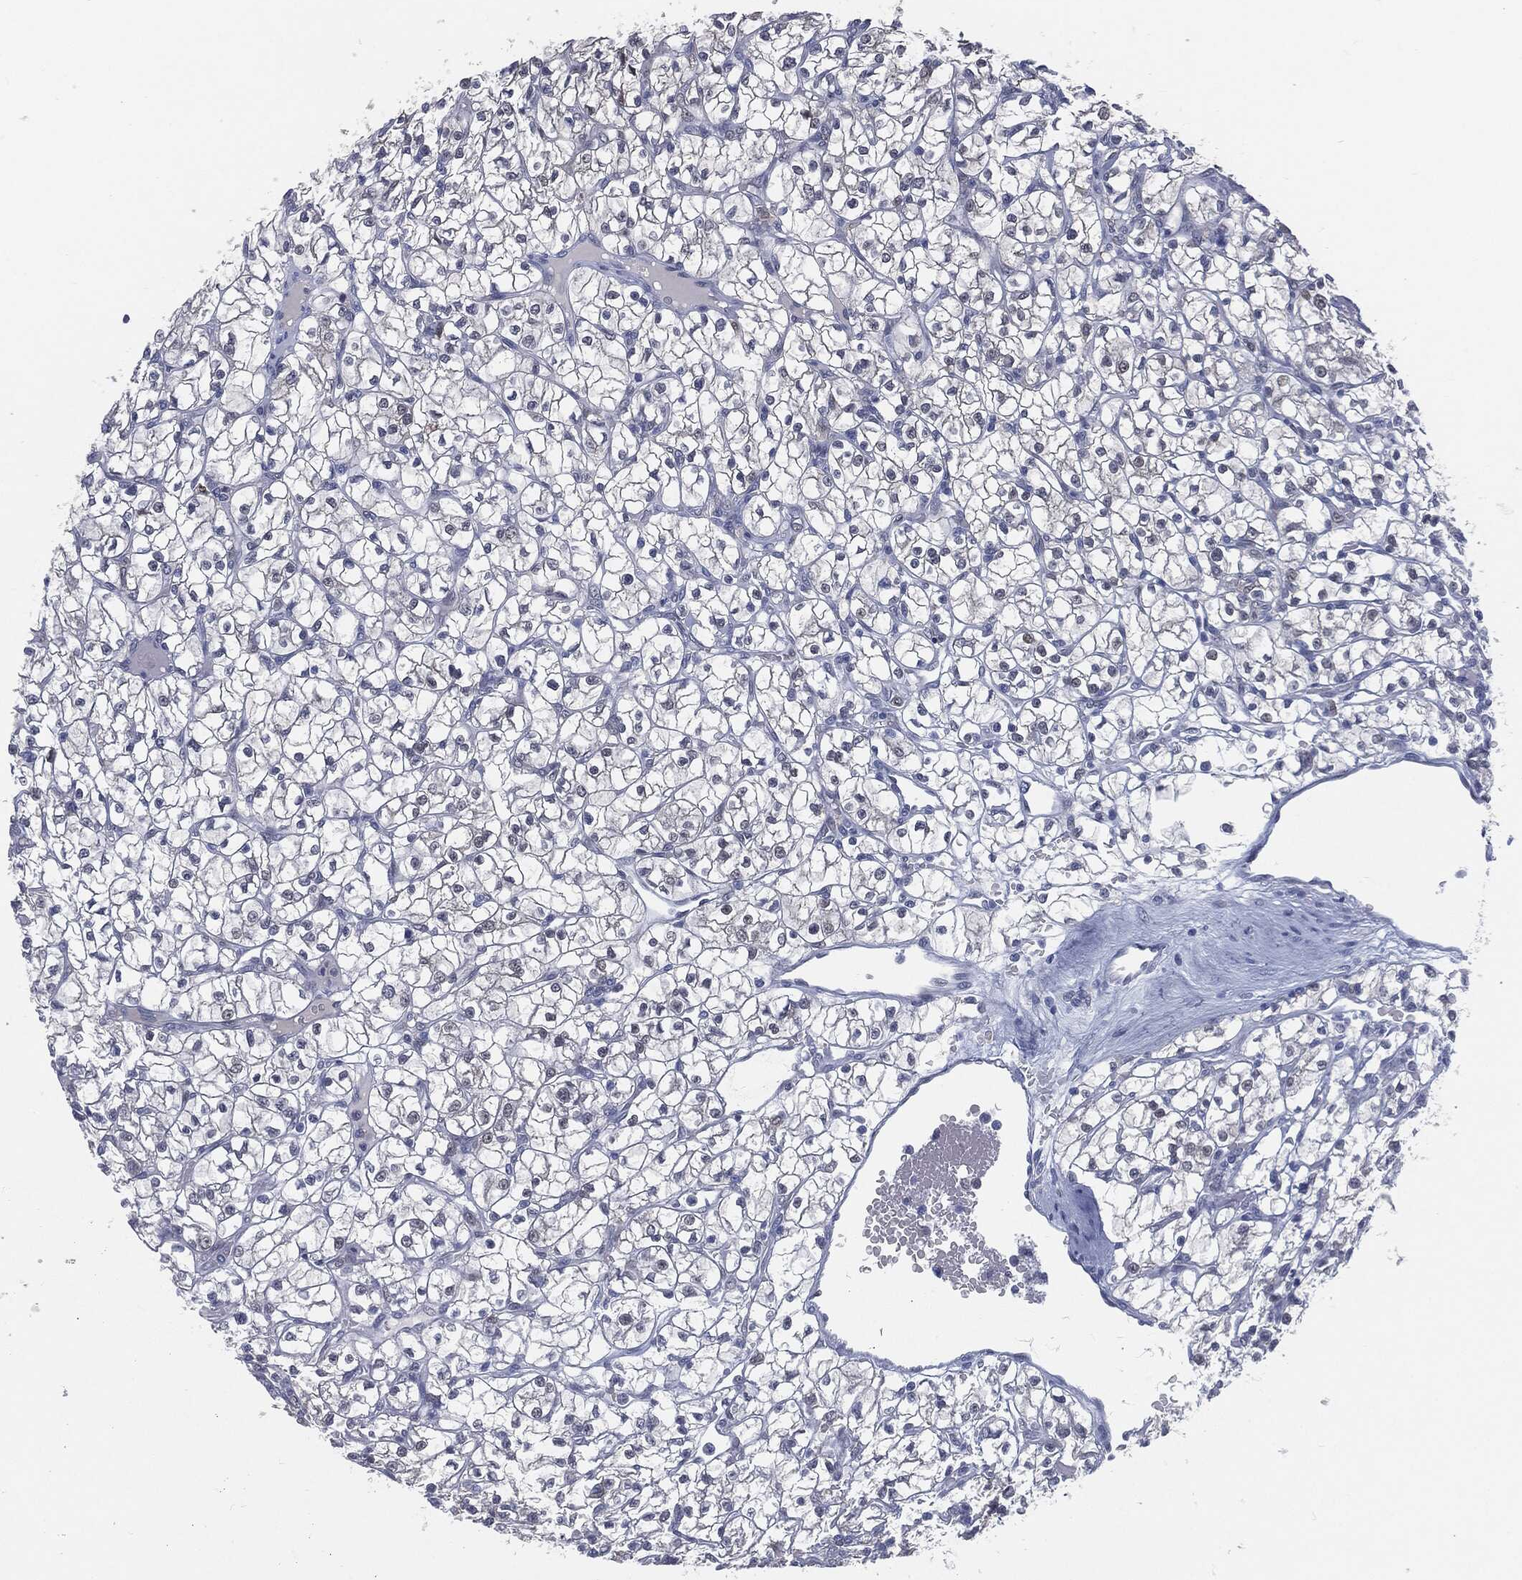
{"staining": {"intensity": "negative", "quantity": "none", "location": "none"}, "tissue": "renal cancer", "cell_type": "Tumor cells", "image_type": "cancer", "snomed": [{"axis": "morphology", "description": "Adenocarcinoma, NOS"}, {"axis": "topography", "description": "Kidney"}], "caption": "The immunohistochemistry photomicrograph has no significant expression in tumor cells of adenocarcinoma (renal) tissue.", "gene": "PROM1", "patient": {"sex": "female", "age": 64}}